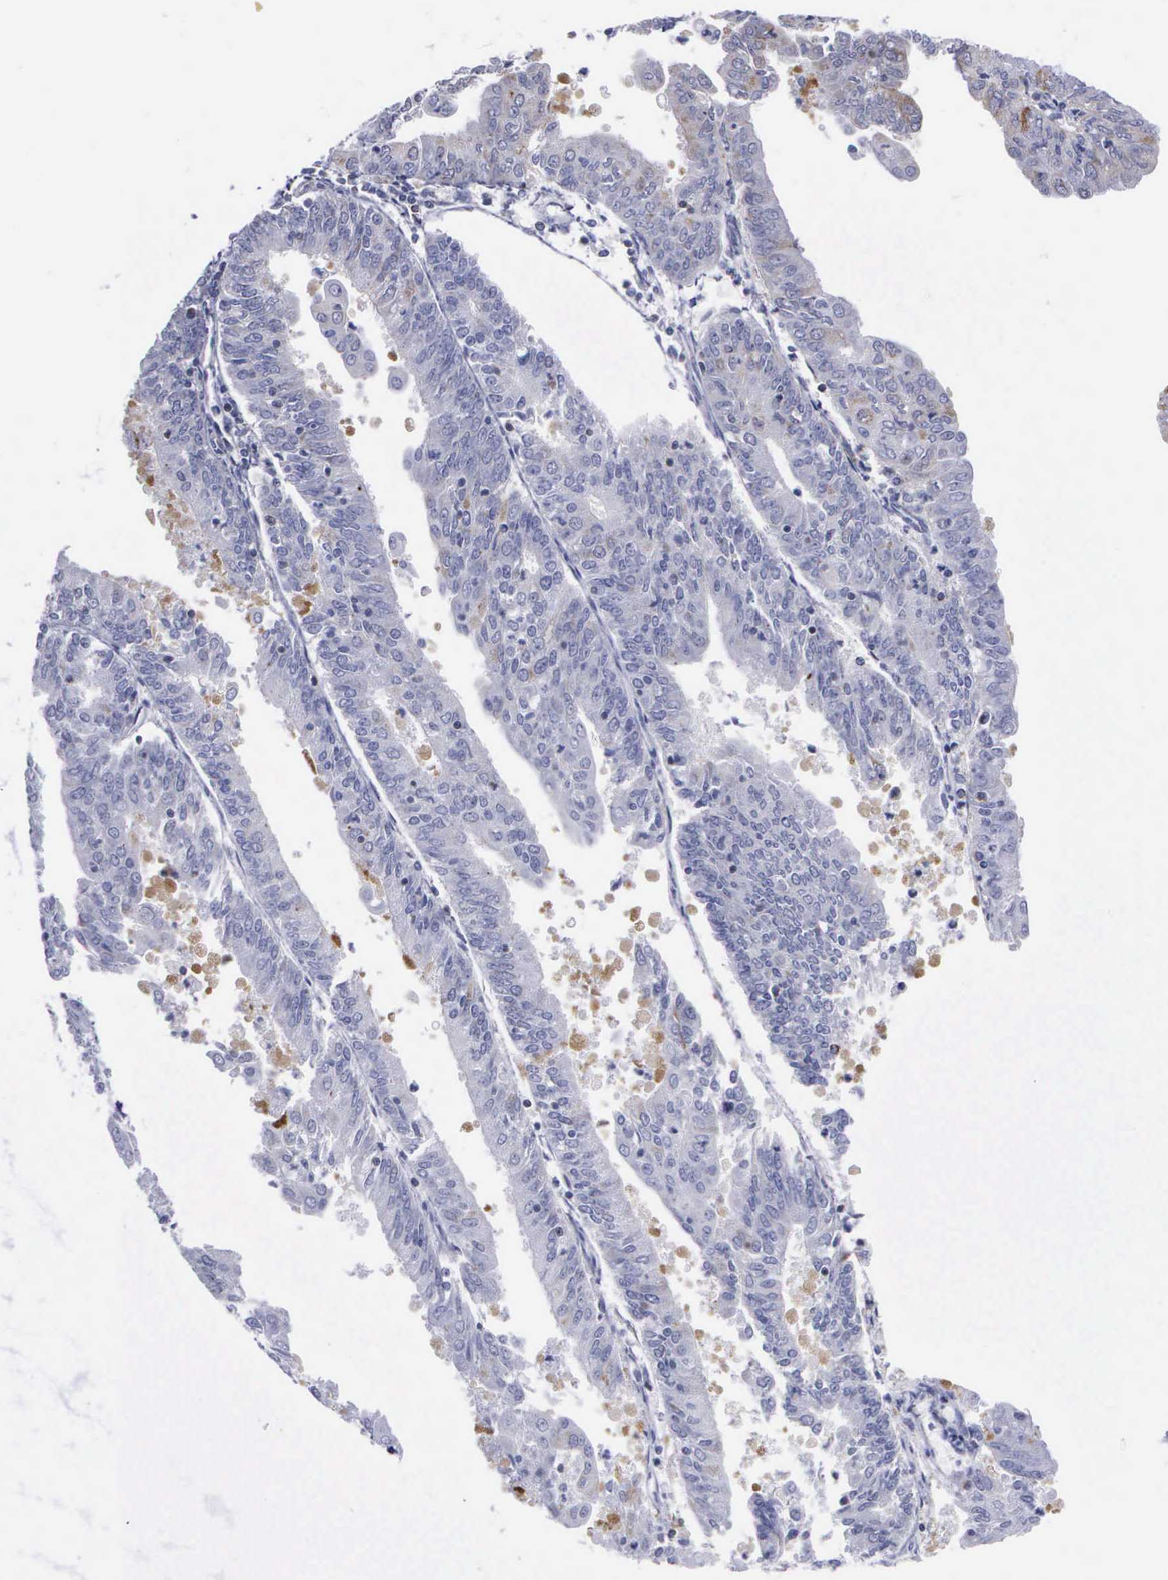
{"staining": {"intensity": "negative", "quantity": "none", "location": "none"}, "tissue": "endometrial cancer", "cell_type": "Tumor cells", "image_type": "cancer", "snomed": [{"axis": "morphology", "description": "Adenocarcinoma, NOS"}, {"axis": "topography", "description": "Endometrium"}], "caption": "Endometrial cancer (adenocarcinoma) stained for a protein using immunohistochemistry demonstrates no expression tumor cells.", "gene": "APOOL", "patient": {"sex": "female", "age": 79}}